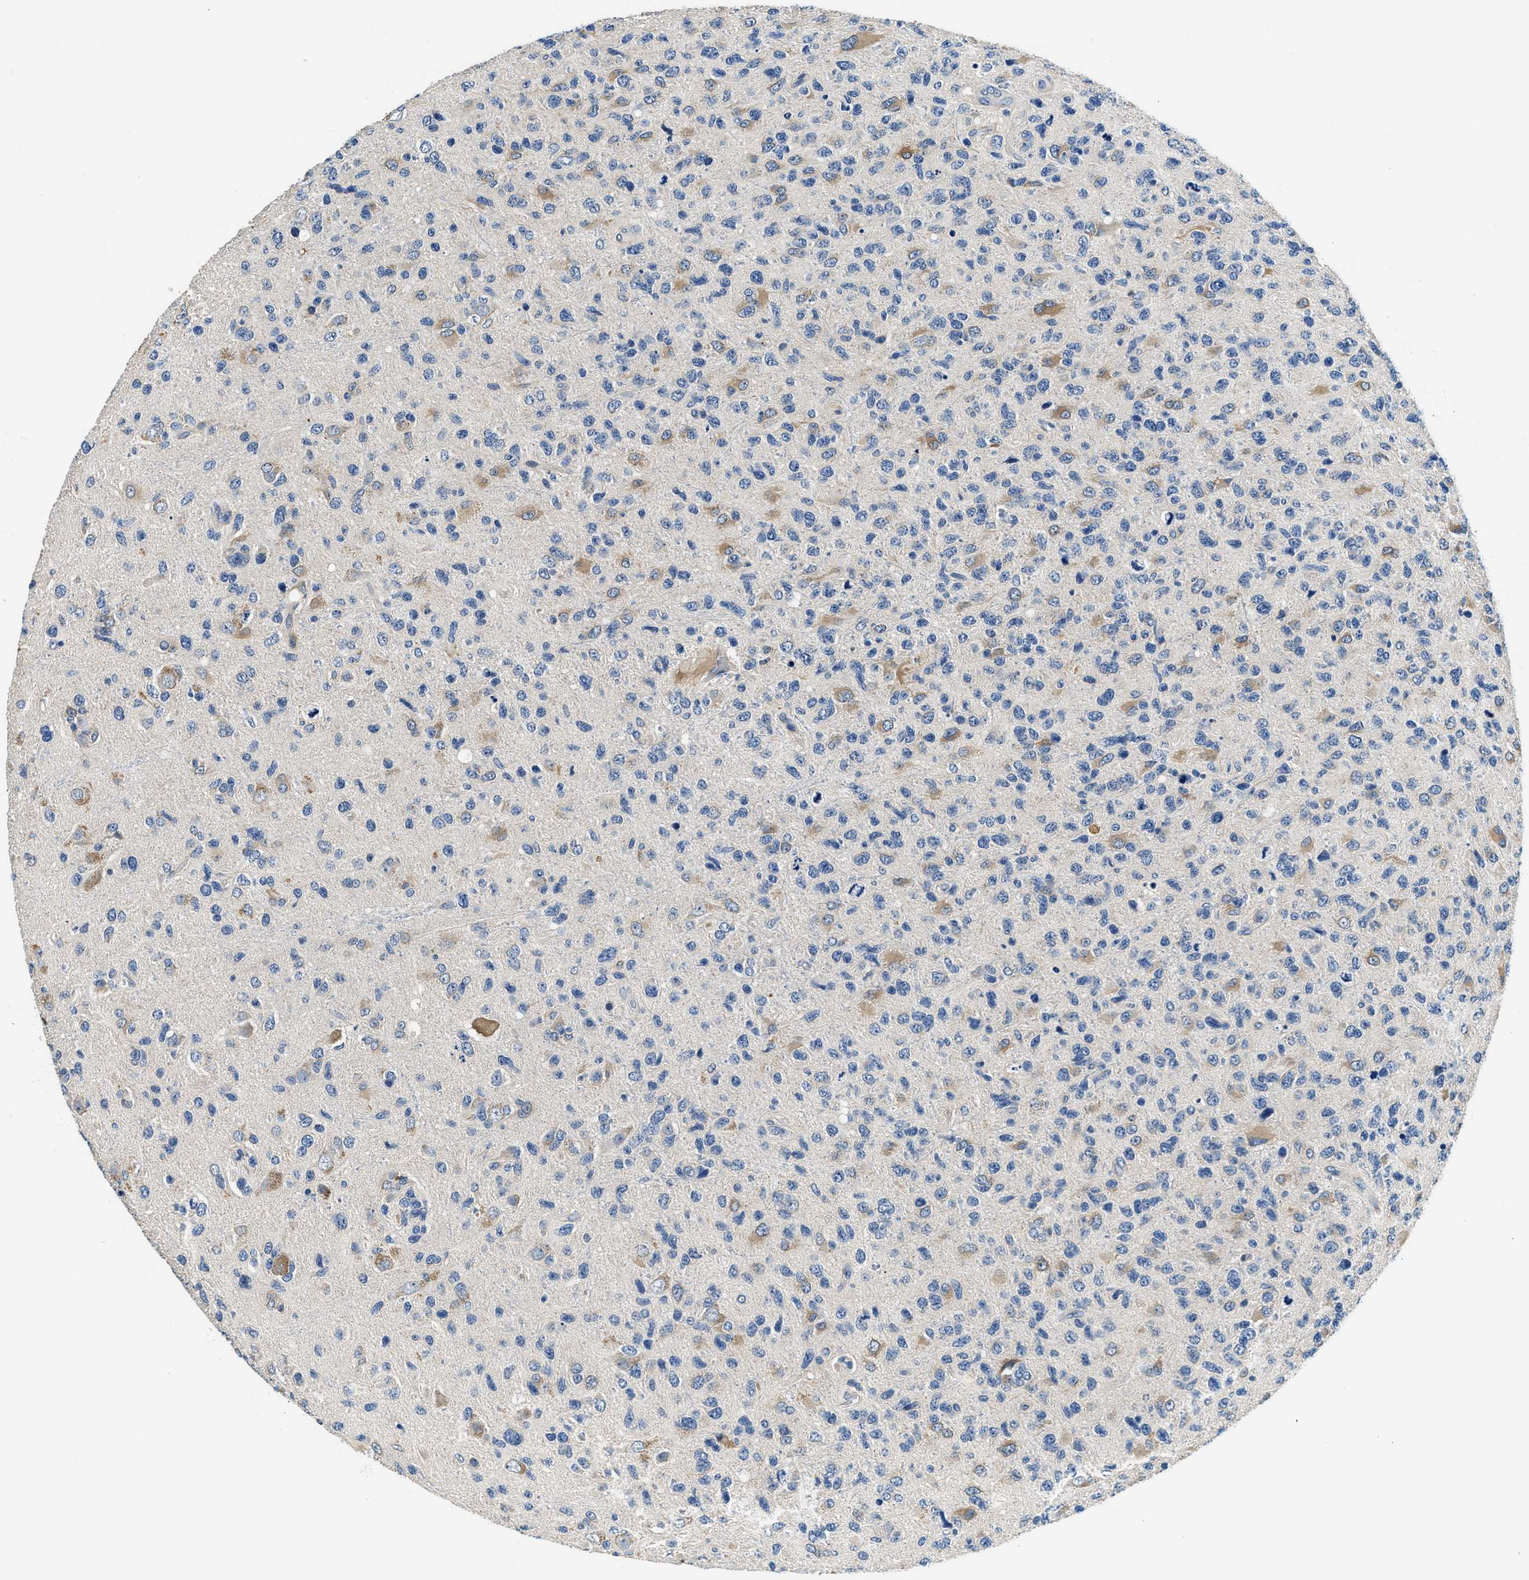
{"staining": {"intensity": "negative", "quantity": "none", "location": "none"}, "tissue": "glioma", "cell_type": "Tumor cells", "image_type": "cancer", "snomed": [{"axis": "morphology", "description": "Glioma, malignant, High grade"}, {"axis": "topography", "description": "Brain"}], "caption": "This is a histopathology image of immunohistochemistry (IHC) staining of high-grade glioma (malignant), which shows no positivity in tumor cells. (Brightfield microscopy of DAB (3,3'-diaminobenzidine) IHC at high magnification).", "gene": "ALDH3A2", "patient": {"sex": "female", "age": 58}}